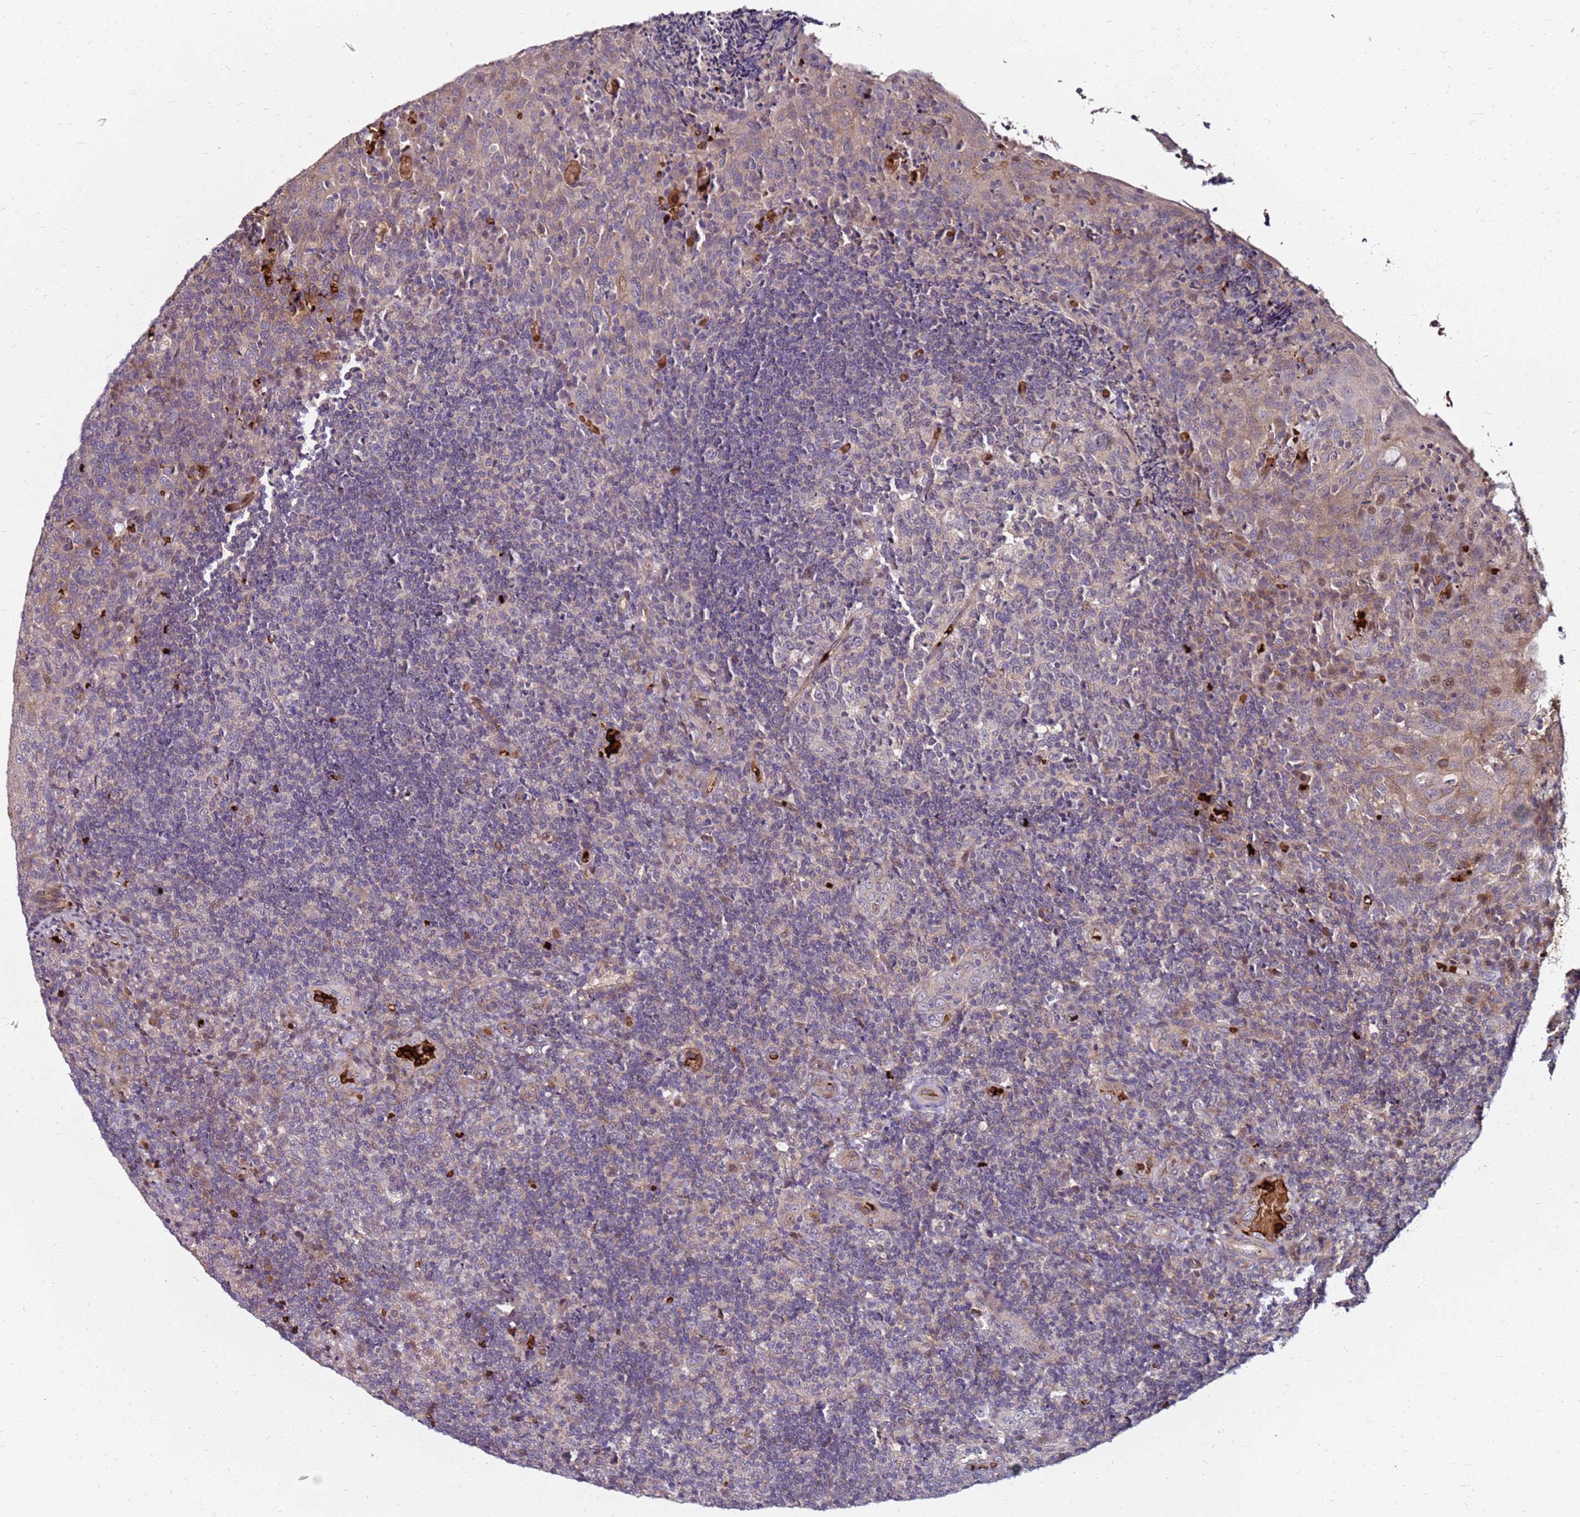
{"staining": {"intensity": "moderate", "quantity": "<25%", "location": "nuclear"}, "tissue": "tonsil", "cell_type": "Germinal center cells", "image_type": "normal", "snomed": [{"axis": "morphology", "description": "Normal tissue, NOS"}, {"axis": "topography", "description": "Tonsil"}], "caption": "Unremarkable tonsil shows moderate nuclear positivity in about <25% of germinal center cells (DAB = brown stain, brightfield microscopy at high magnification)..", "gene": "RNF11", "patient": {"sex": "male", "age": 17}}